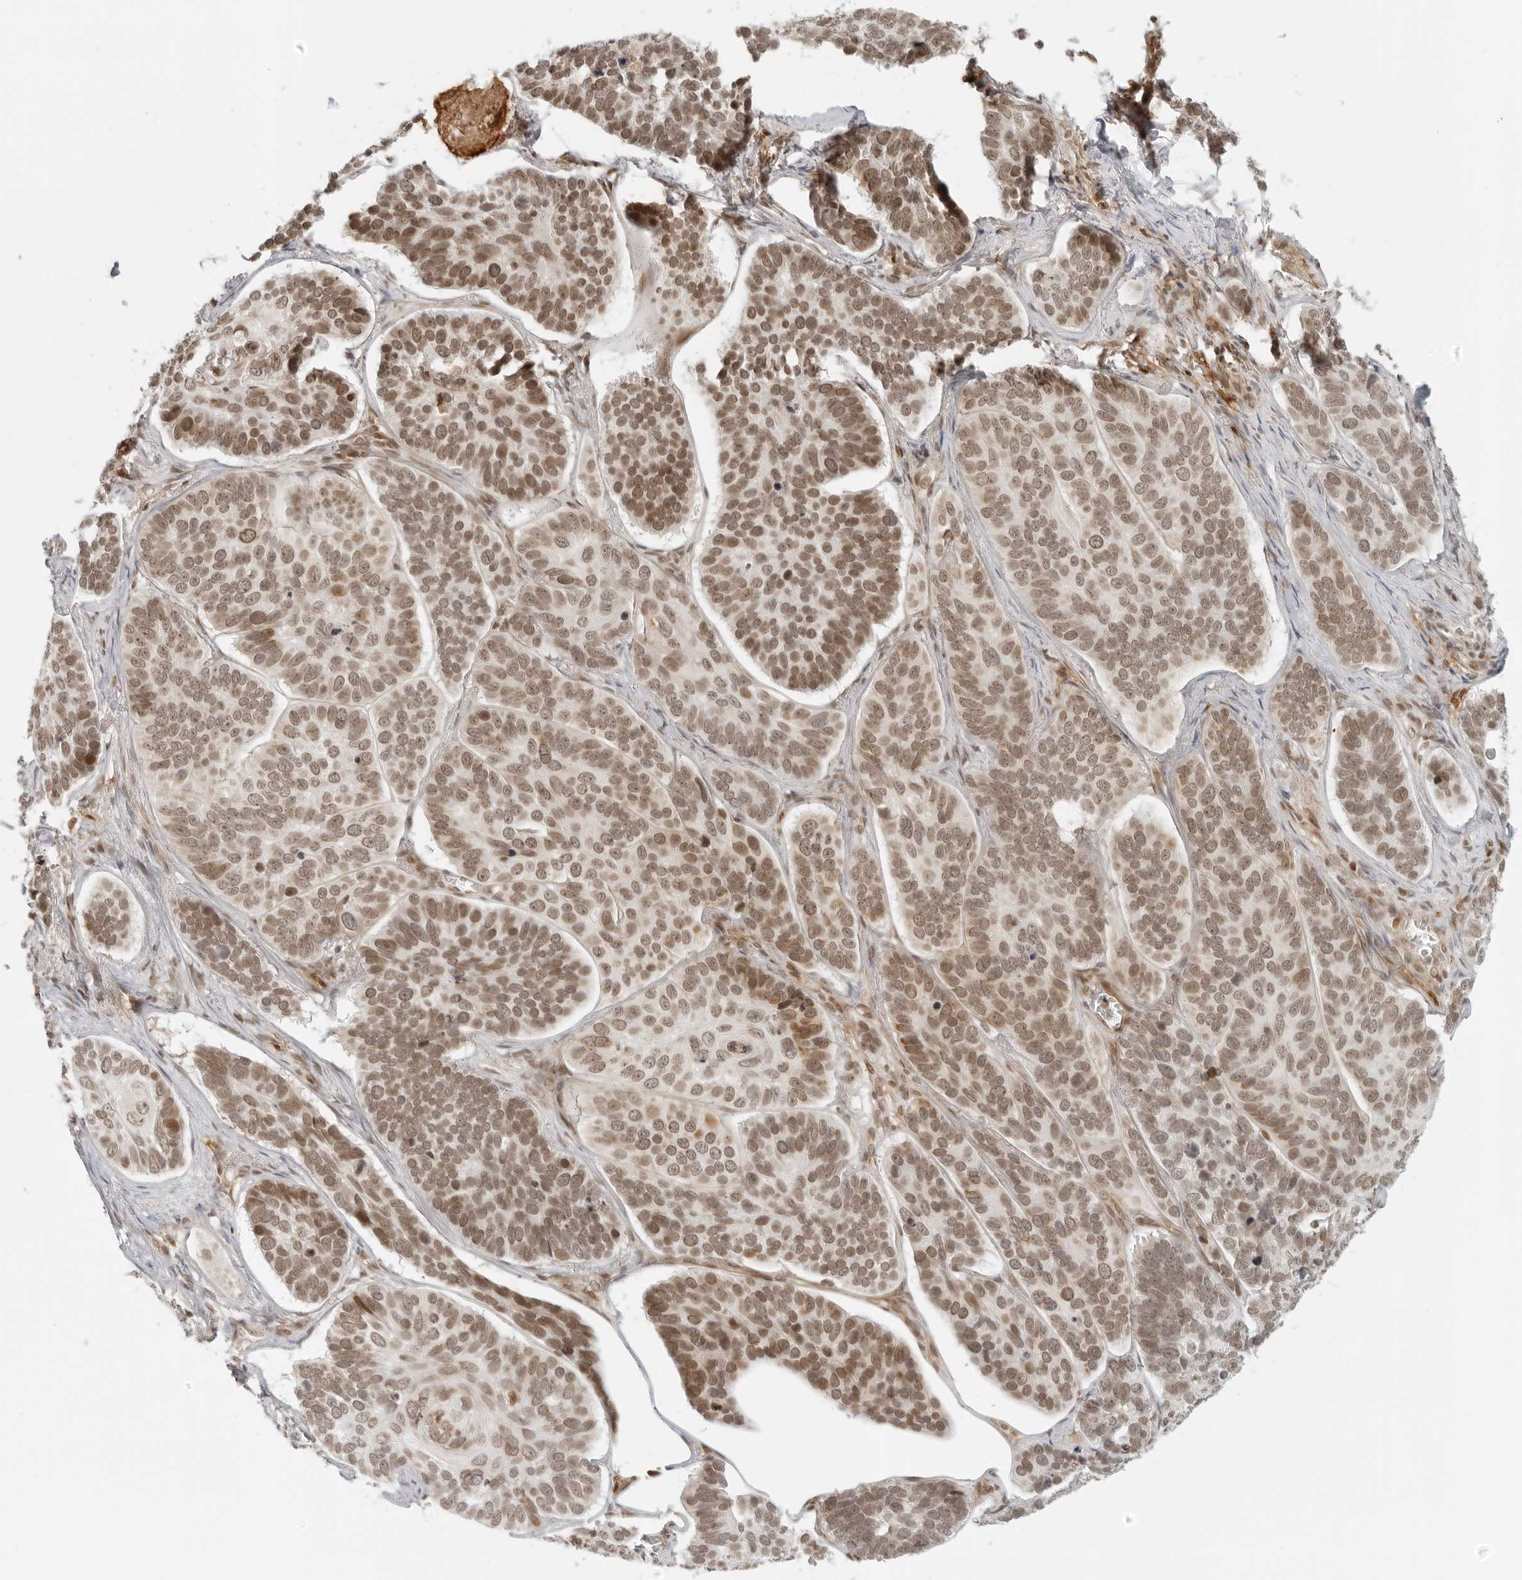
{"staining": {"intensity": "moderate", "quantity": ">75%", "location": "nuclear"}, "tissue": "skin cancer", "cell_type": "Tumor cells", "image_type": "cancer", "snomed": [{"axis": "morphology", "description": "Basal cell carcinoma"}, {"axis": "topography", "description": "Skin"}], "caption": "Human skin cancer stained for a protein (brown) reveals moderate nuclear positive staining in approximately >75% of tumor cells.", "gene": "ZNF407", "patient": {"sex": "male", "age": 62}}